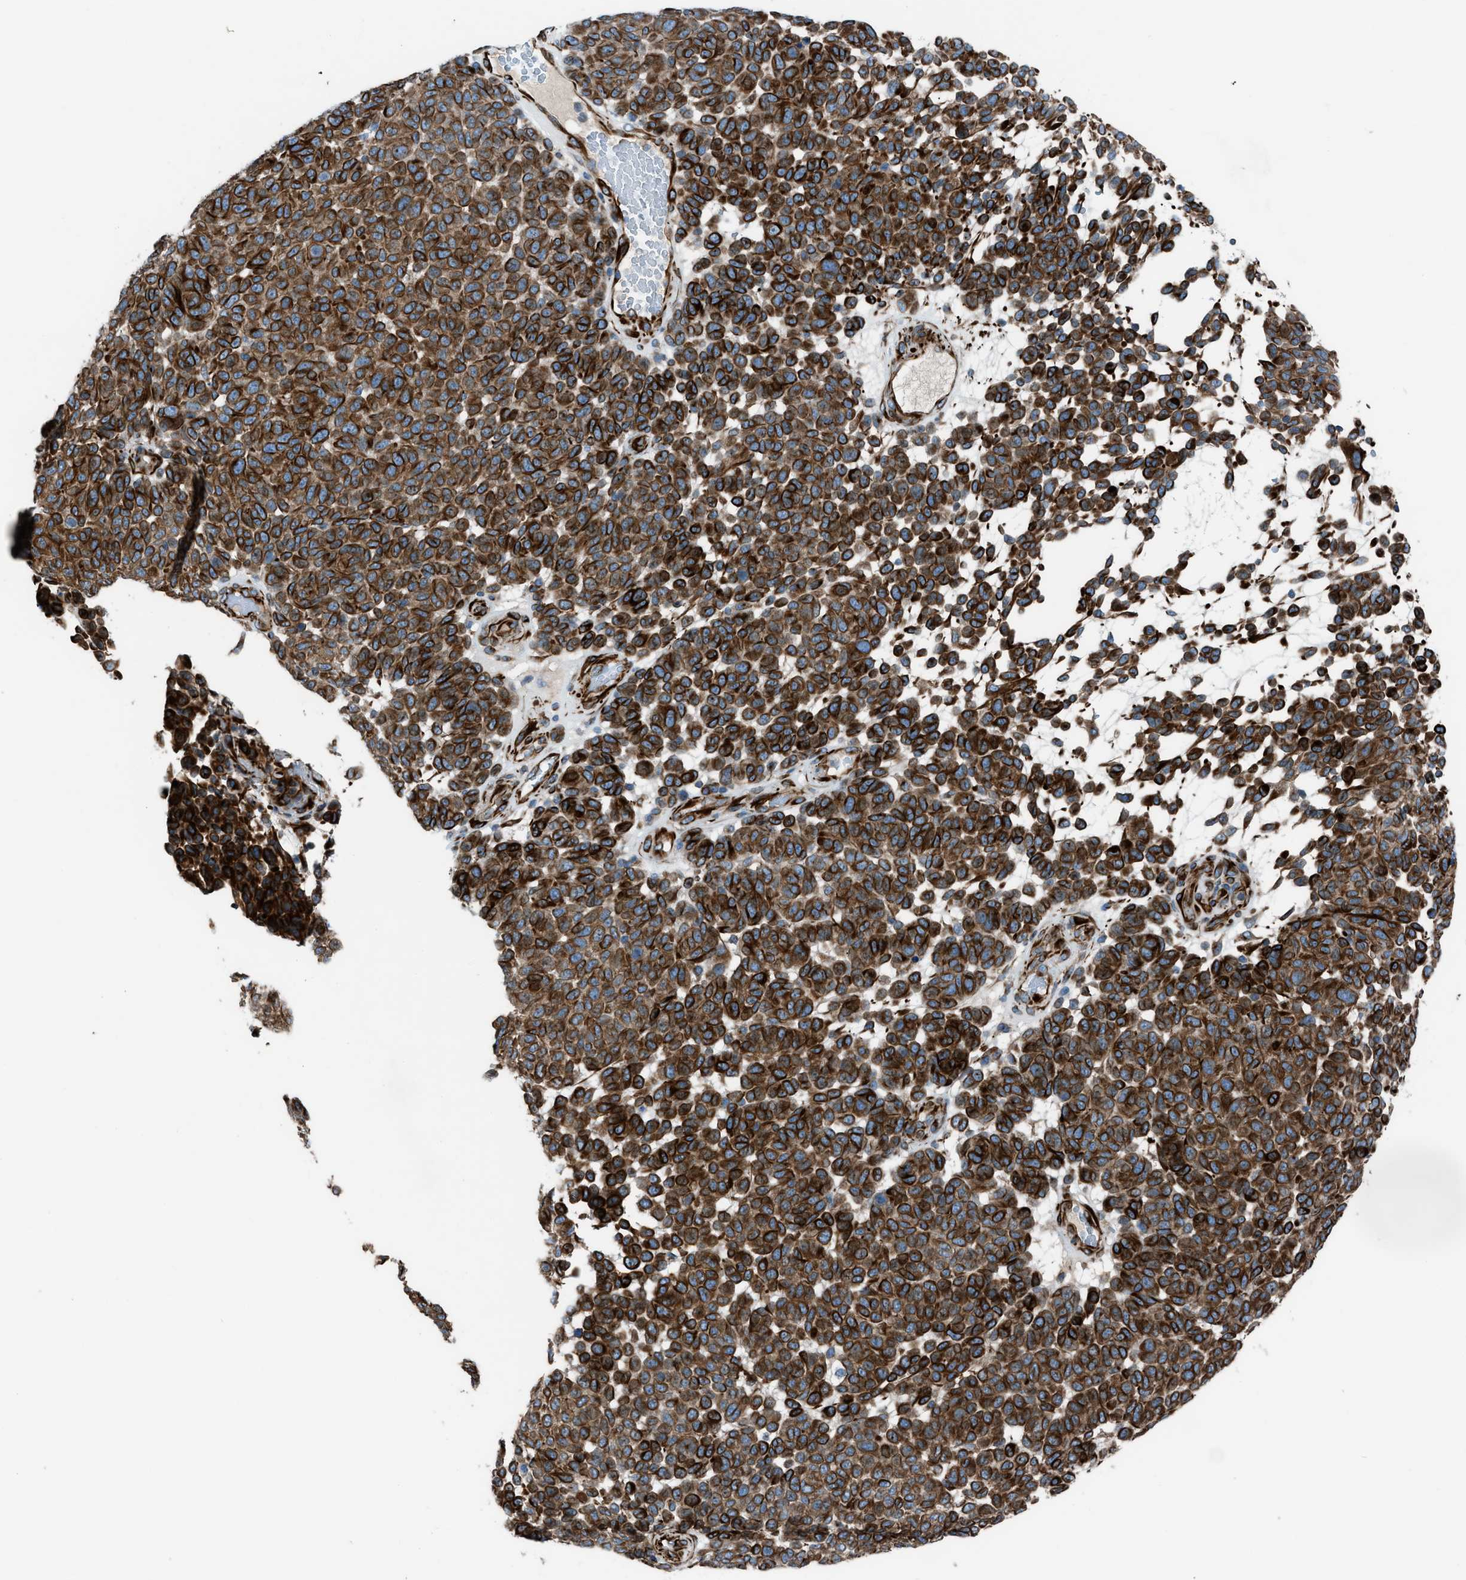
{"staining": {"intensity": "strong", "quantity": ">75%", "location": "cytoplasmic/membranous"}, "tissue": "melanoma", "cell_type": "Tumor cells", "image_type": "cancer", "snomed": [{"axis": "morphology", "description": "Malignant melanoma, NOS"}, {"axis": "topography", "description": "Skin"}], "caption": "An immunohistochemistry micrograph of tumor tissue is shown. Protein staining in brown labels strong cytoplasmic/membranous positivity in melanoma within tumor cells.", "gene": "CABP7", "patient": {"sex": "male", "age": 59}}